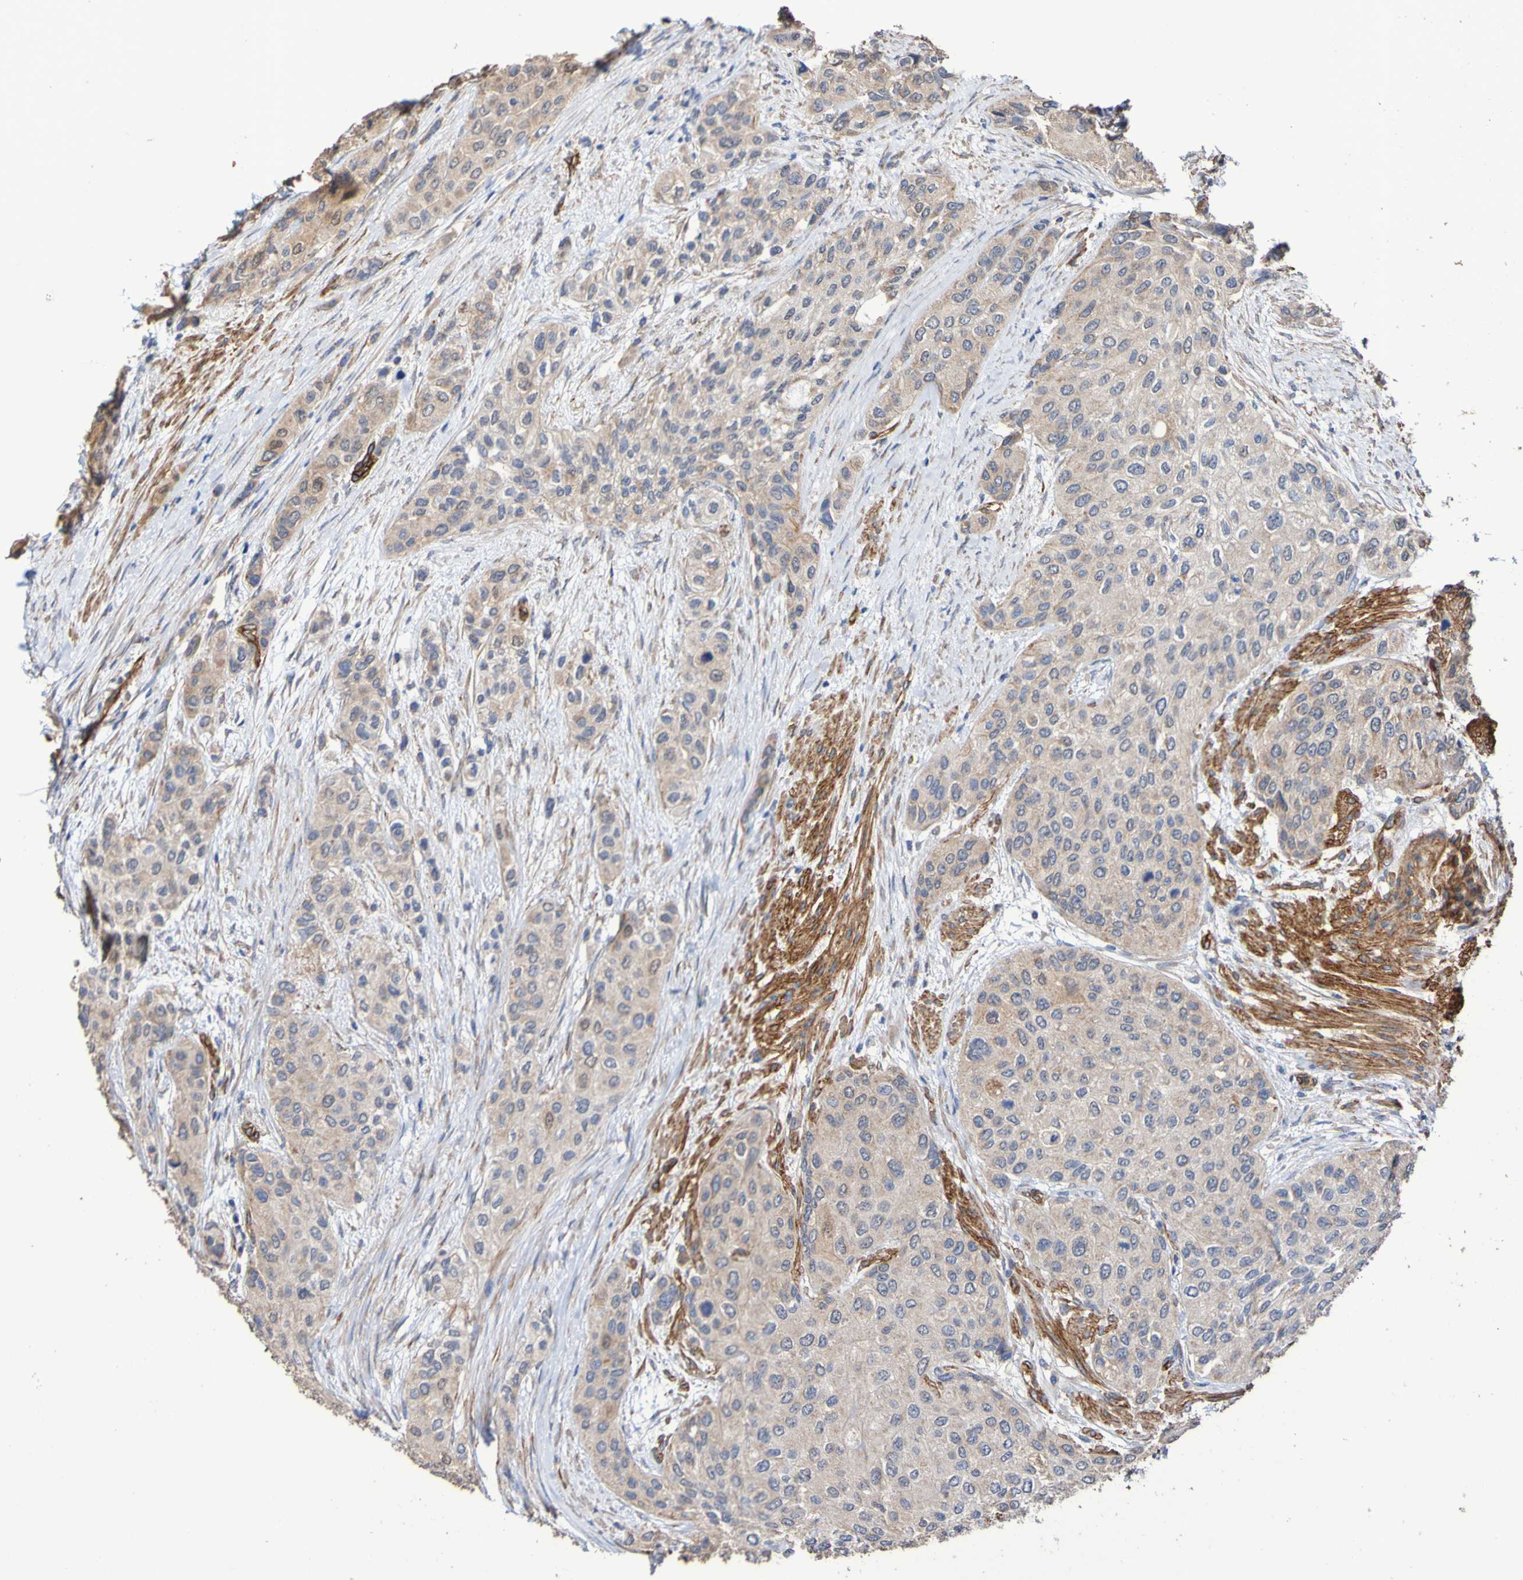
{"staining": {"intensity": "weak", "quantity": ">75%", "location": "cytoplasmic/membranous"}, "tissue": "urothelial cancer", "cell_type": "Tumor cells", "image_type": "cancer", "snomed": [{"axis": "morphology", "description": "Urothelial carcinoma, High grade"}, {"axis": "topography", "description": "Urinary bladder"}], "caption": "Immunohistochemistry (IHC) staining of urothelial cancer, which shows low levels of weak cytoplasmic/membranous expression in about >75% of tumor cells indicating weak cytoplasmic/membranous protein staining. The staining was performed using DAB (brown) for protein detection and nuclei were counterstained in hematoxylin (blue).", "gene": "ELMOD3", "patient": {"sex": "female", "age": 56}}